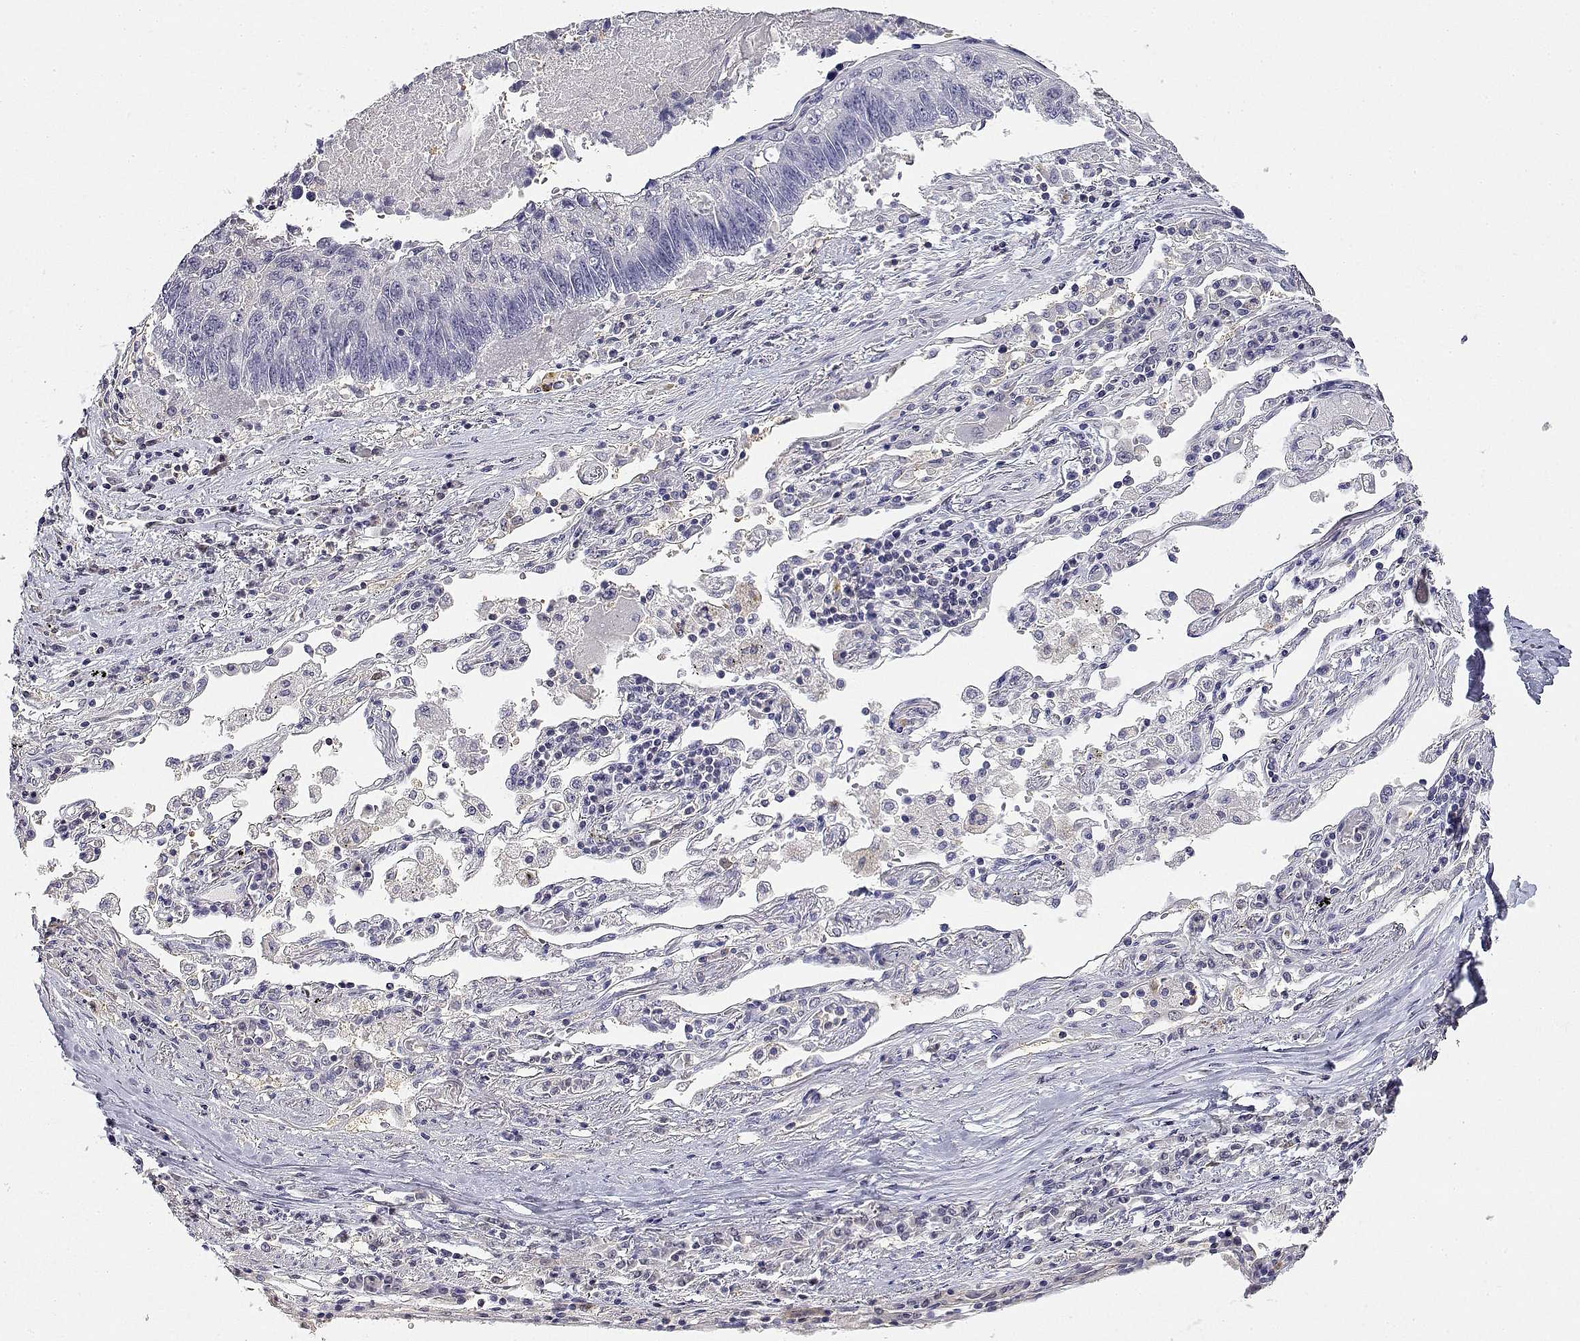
{"staining": {"intensity": "negative", "quantity": "none", "location": "none"}, "tissue": "lung cancer", "cell_type": "Tumor cells", "image_type": "cancer", "snomed": [{"axis": "morphology", "description": "Squamous cell carcinoma, NOS"}, {"axis": "topography", "description": "Lung"}], "caption": "IHC histopathology image of lung squamous cell carcinoma stained for a protein (brown), which demonstrates no expression in tumor cells.", "gene": "ADA", "patient": {"sex": "male", "age": 73}}